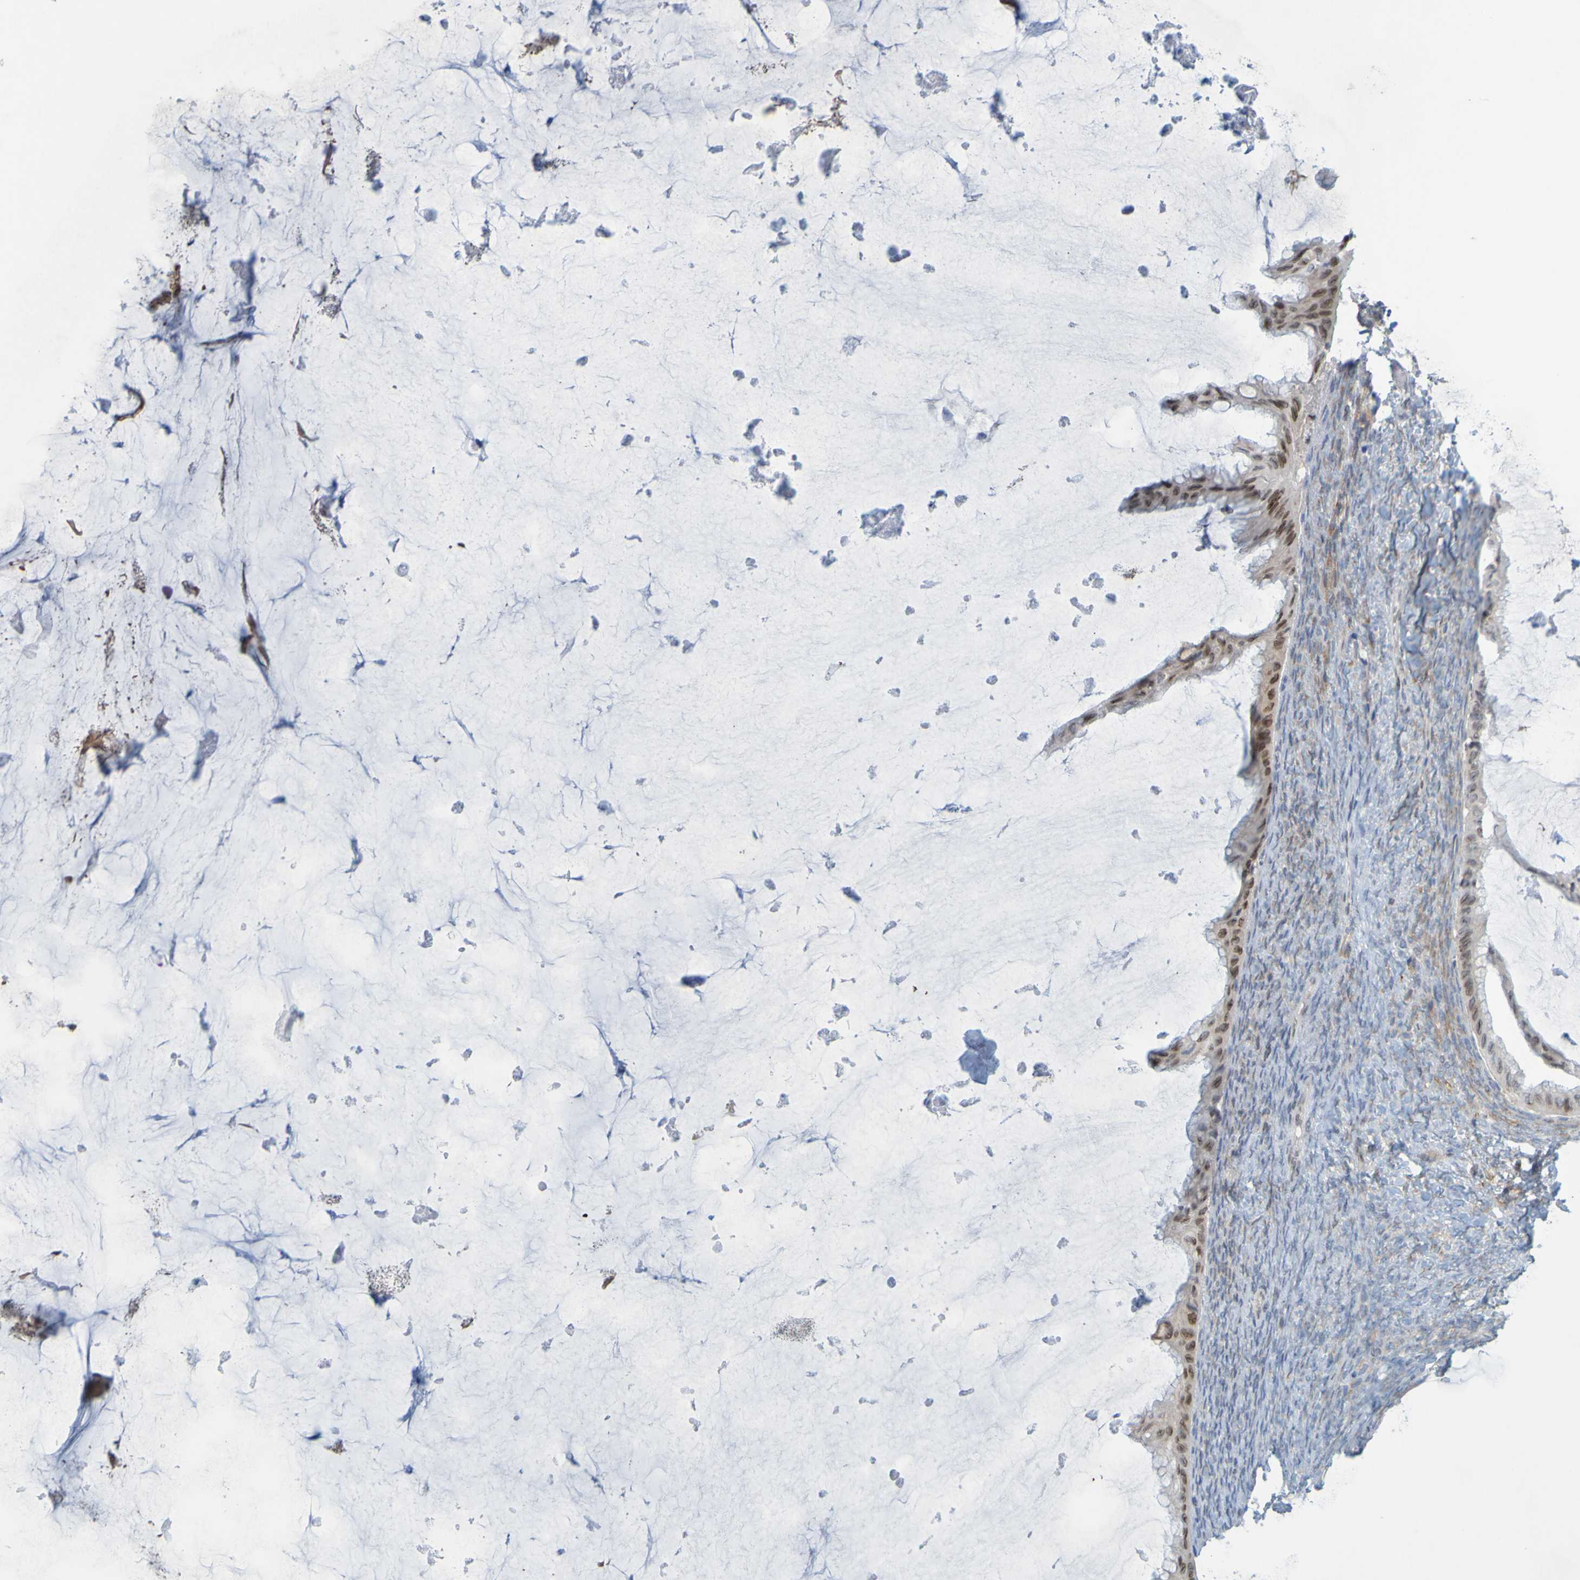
{"staining": {"intensity": "moderate", "quantity": ">75%", "location": "nuclear"}, "tissue": "ovarian cancer", "cell_type": "Tumor cells", "image_type": "cancer", "snomed": [{"axis": "morphology", "description": "Cystadenocarcinoma, mucinous, NOS"}, {"axis": "topography", "description": "Ovary"}], "caption": "Immunohistochemistry of ovarian cancer (mucinous cystadenocarcinoma) reveals medium levels of moderate nuclear staining in about >75% of tumor cells.", "gene": "MAG", "patient": {"sex": "female", "age": 61}}